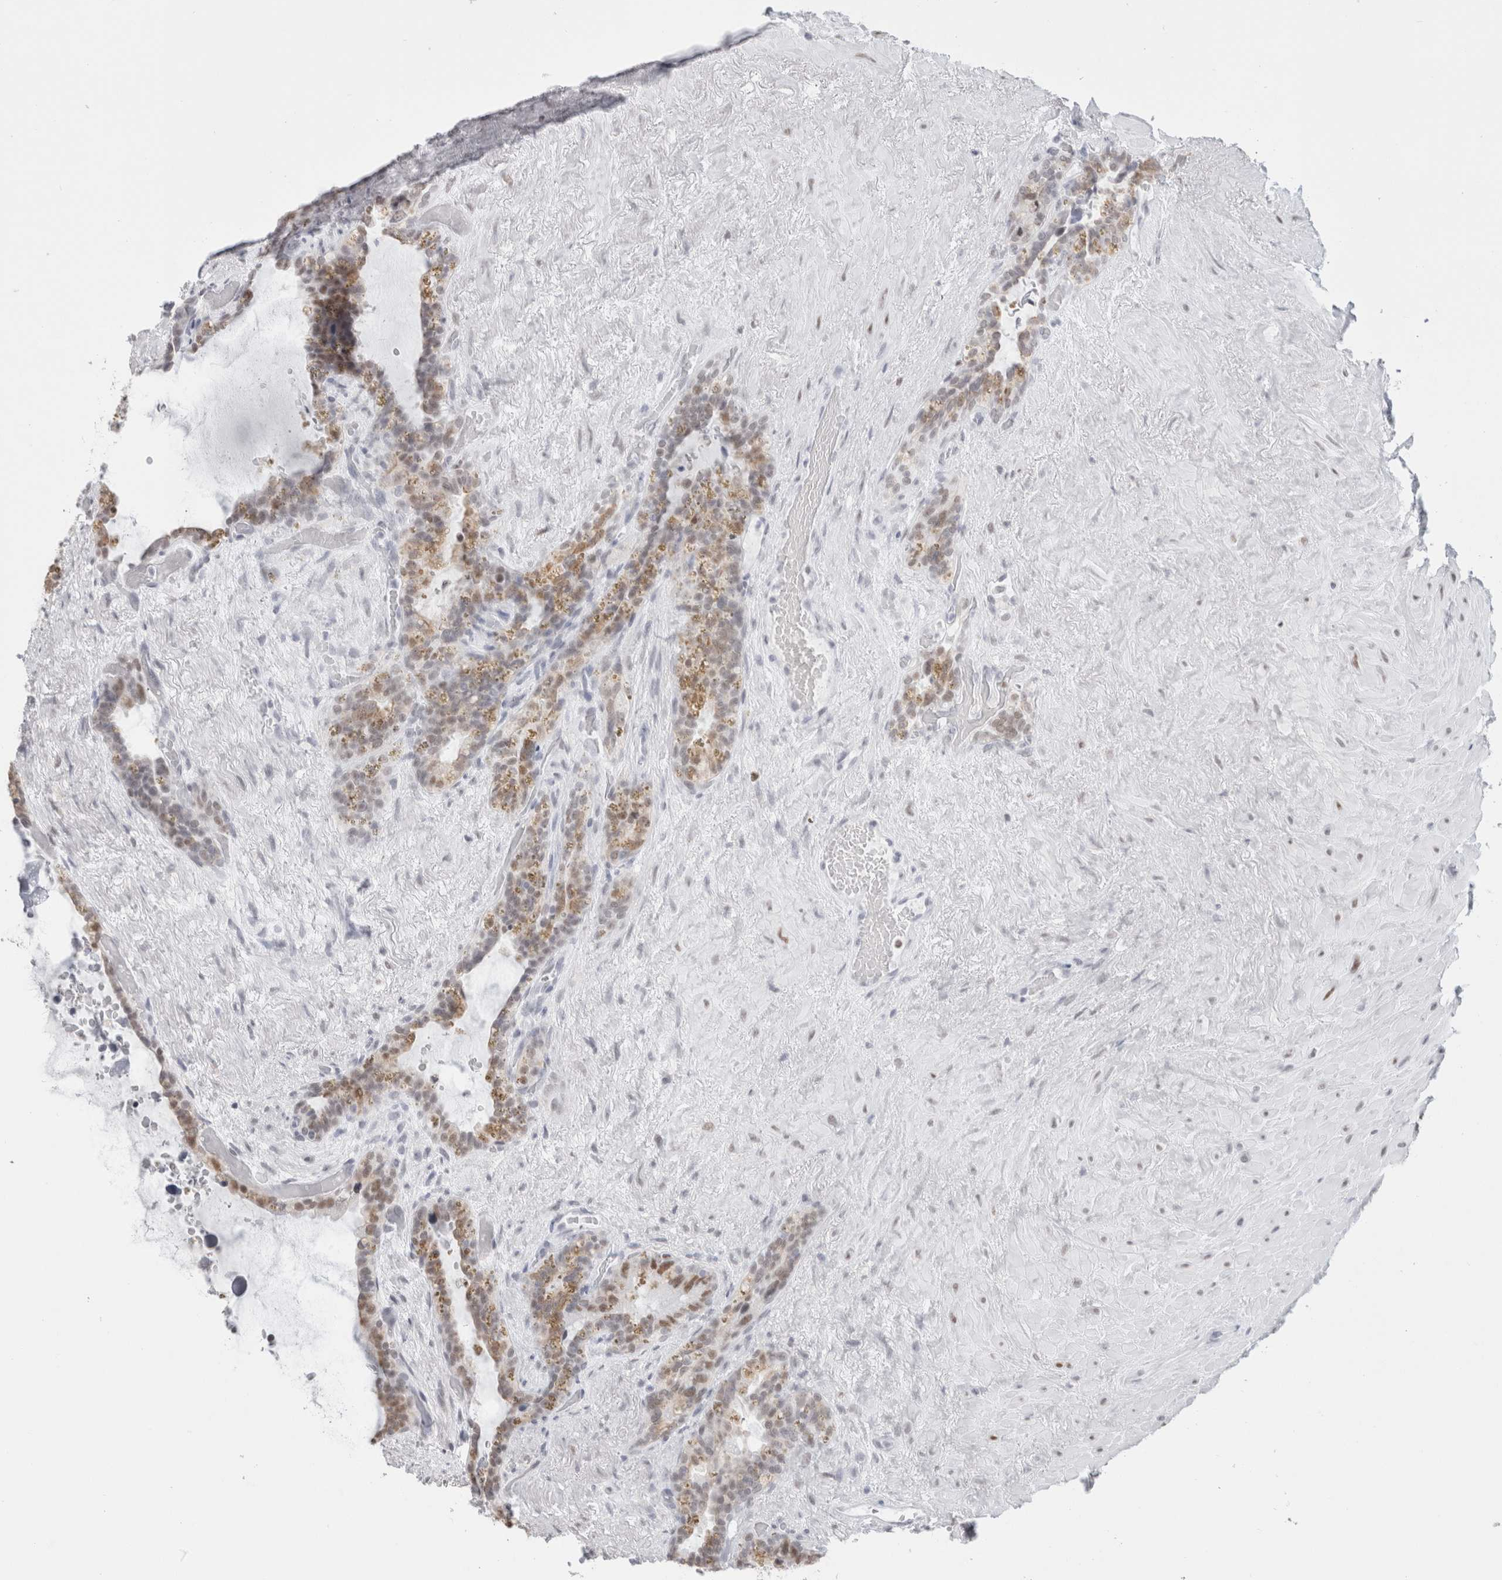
{"staining": {"intensity": "weak", "quantity": "25%-75%", "location": "nuclear"}, "tissue": "seminal vesicle", "cell_type": "Glandular cells", "image_type": "normal", "snomed": [{"axis": "morphology", "description": "Normal tissue, NOS"}, {"axis": "topography", "description": "Seminal veicle"}], "caption": "Immunohistochemical staining of benign seminal vesicle reveals 25%-75% levels of weak nuclear protein positivity in approximately 25%-75% of glandular cells.", "gene": "SMARCC1", "patient": {"sex": "male", "age": 80}}